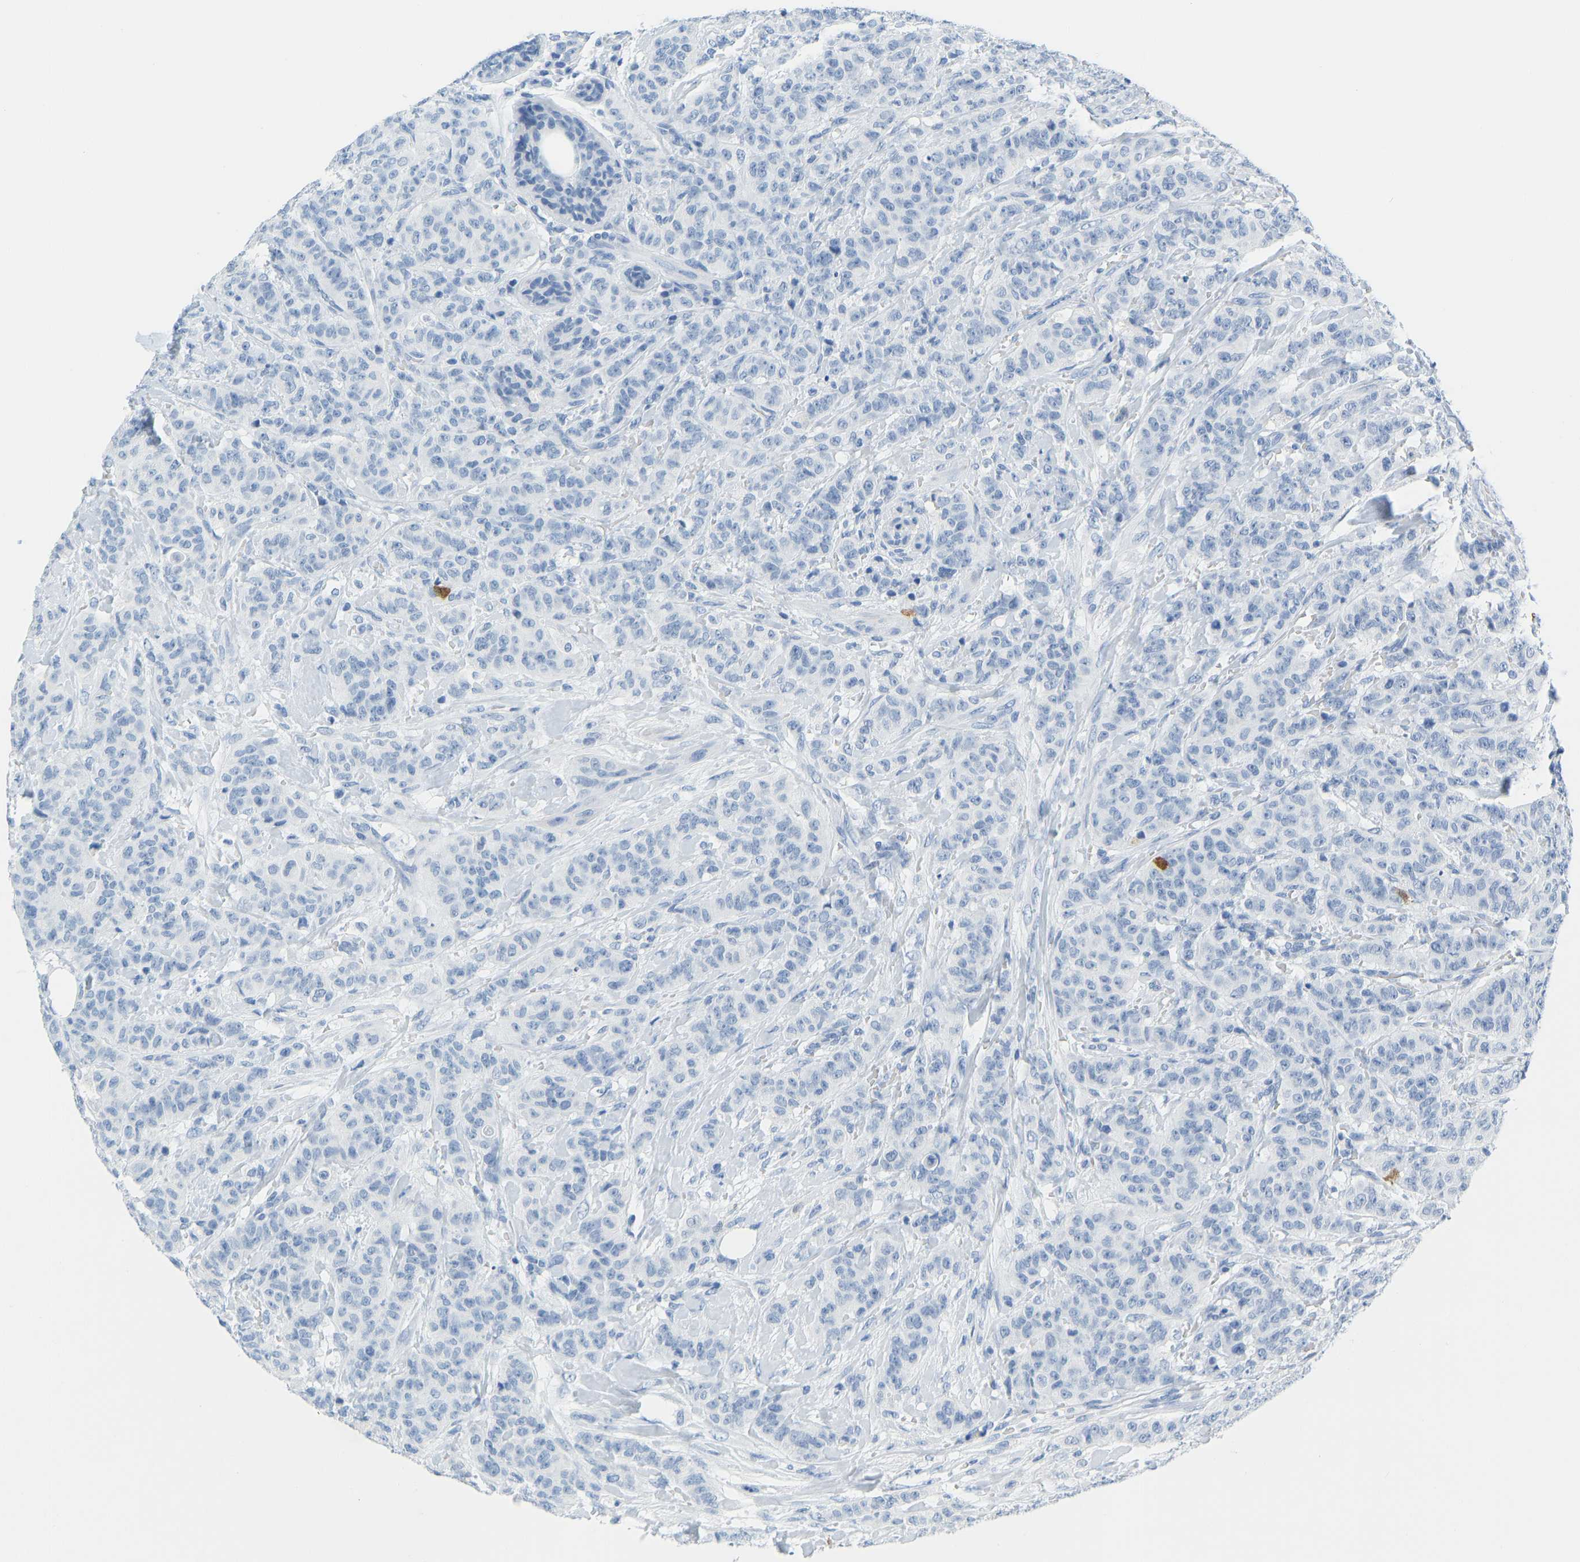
{"staining": {"intensity": "negative", "quantity": "none", "location": "none"}, "tissue": "breast cancer", "cell_type": "Tumor cells", "image_type": "cancer", "snomed": [{"axis": "morphology", "description": "Normal tissue, NOS"}, {"axis": "morphology", "description": "Duct carcinoma"}, {"axis": "topography", "description": "Breast"}], "caption": "An immunohistochemistry (IHC) histopathology image of breast cancer (intraductal carcinoma) is shown. There is no staining in tumor cells of breast cancer (intraductal carcinoma). (Brightfield microscopy of DAB (3,3'-diaminobenzidine) IHC at high magnification).", "gene": "SERPINB3", "patient": {"sex": "female", "age": 40}}